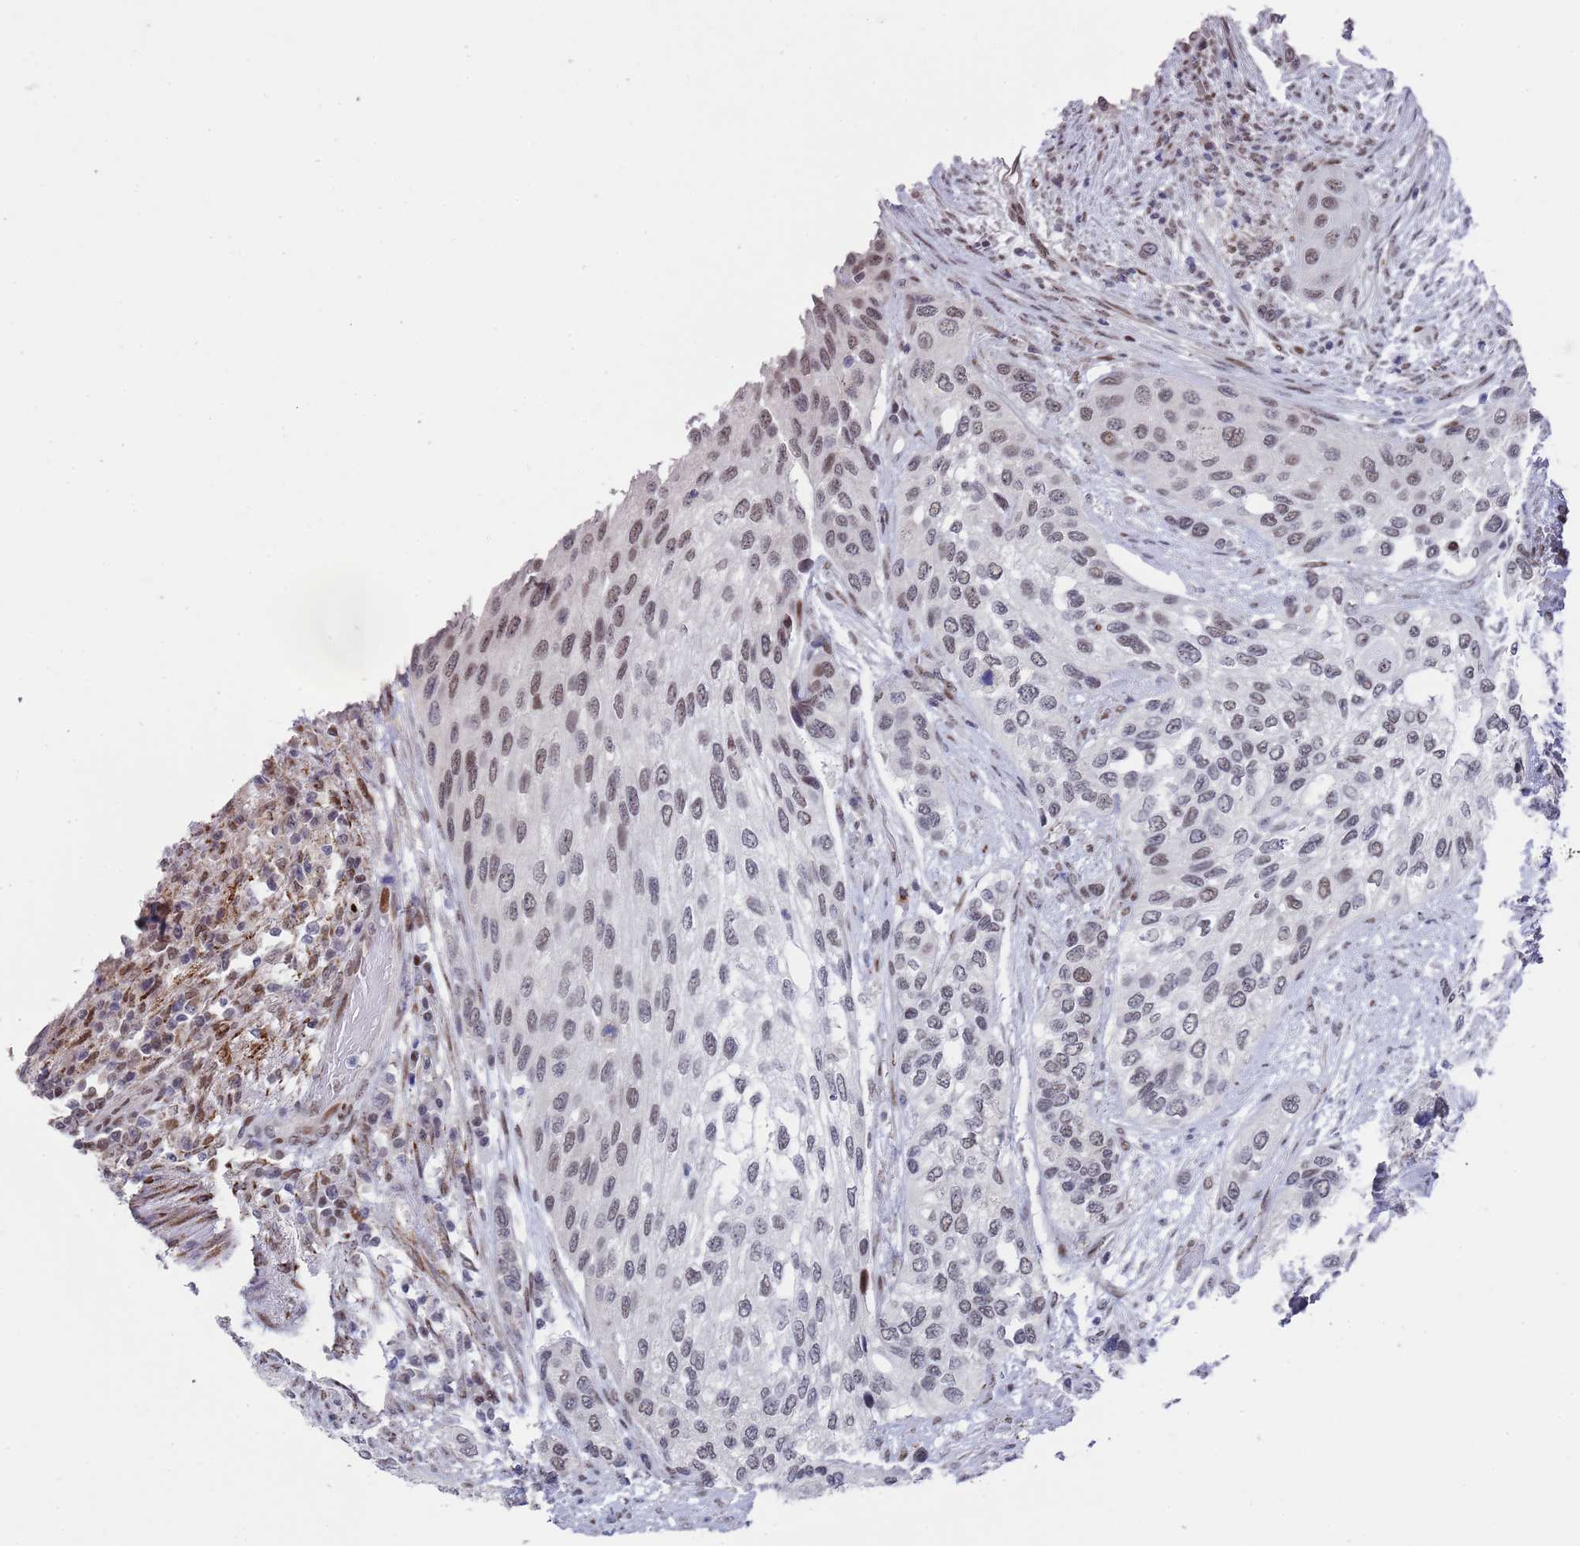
{"staining": {"intensity": "moderate", "quantity": ">75%", "location": "nuclear"}, "tissue": "urothelial cancer", "cell_type": "Tumor cells", "image_type": "cancer", "snomed": [{"axis": "morphology", "description": "Normal tissue, NOS"}, {"axis": "morphology", "description": "Urothelial carcinoma, High grade"}, {"axis": "topography", "description": "Vascular tissue"}, {"axis": "topography", "description": "Urinary bladder"}], "caption": "An image showing moderate nuclear expression in approximately >75% of tumor cells in urothelial cancer, as visualized by brown immunohistochemical staining.", "gene": "COPS6", "patient": {"sex": "female", "age": 56}}